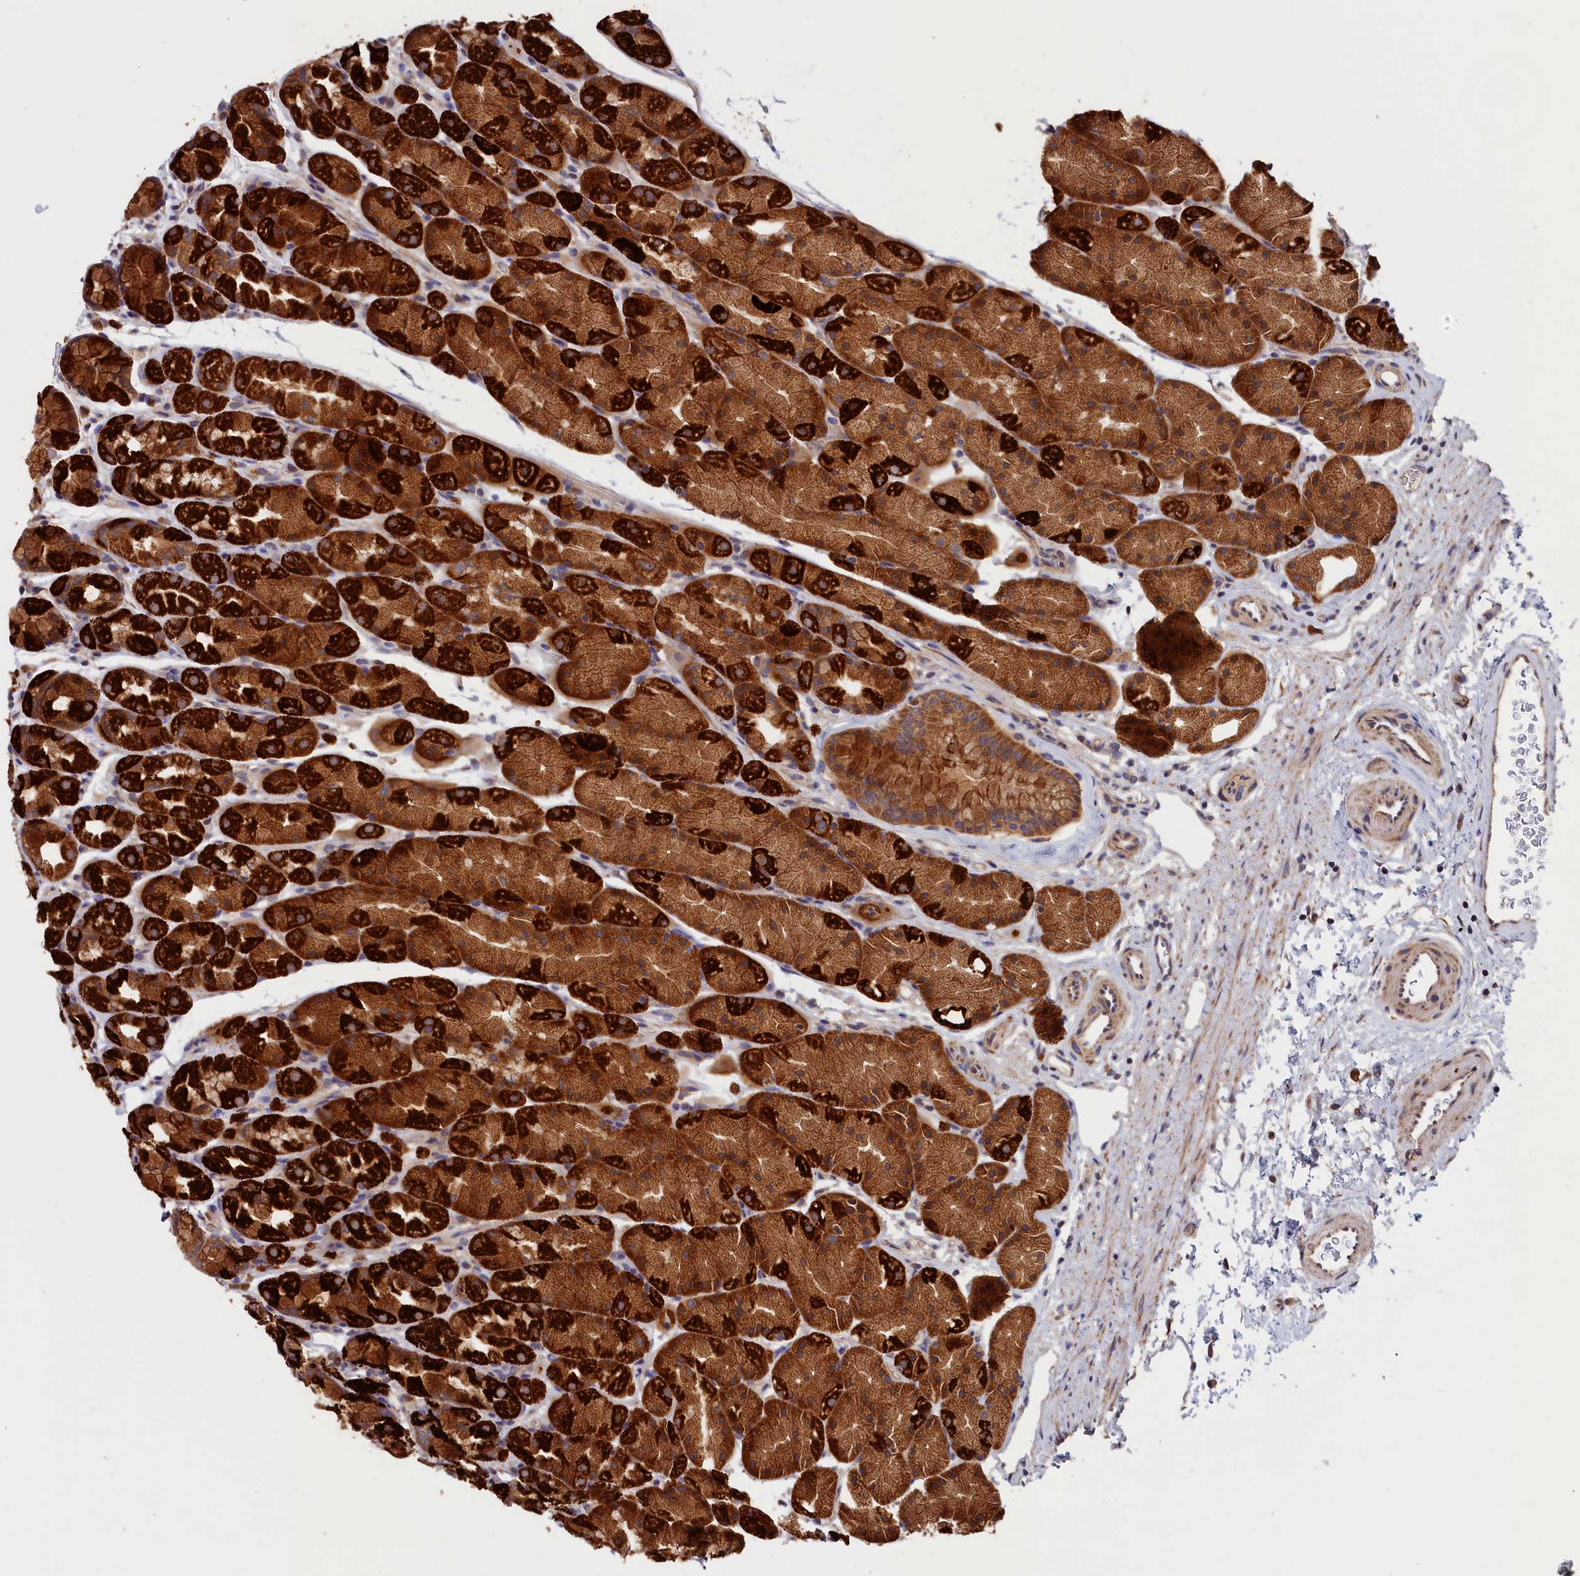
{"staining": {"intensity": "strong", "quantity": ">75%", "location": "cytoplasmic/membranous"}, "tissue": "stomach", "cell_type": "Glandular cells", "image_type": "normal", "snomed": [{"axis": "morphology", "description": "Normal tissue, NOS"}, {"axis": "topography", "description": "Stomach, upper"}, {"axis": "topography", "description": "Stomach"}], "caption": "This histopathology image exhibits immunohistochemistry (IHC) staining of normal human stomach, with high strong cytoplasmic/membranous positivity in about >75% of glandular cells.", "gene": "CEP44", "patient": {"sex": "male", "age": 47}}